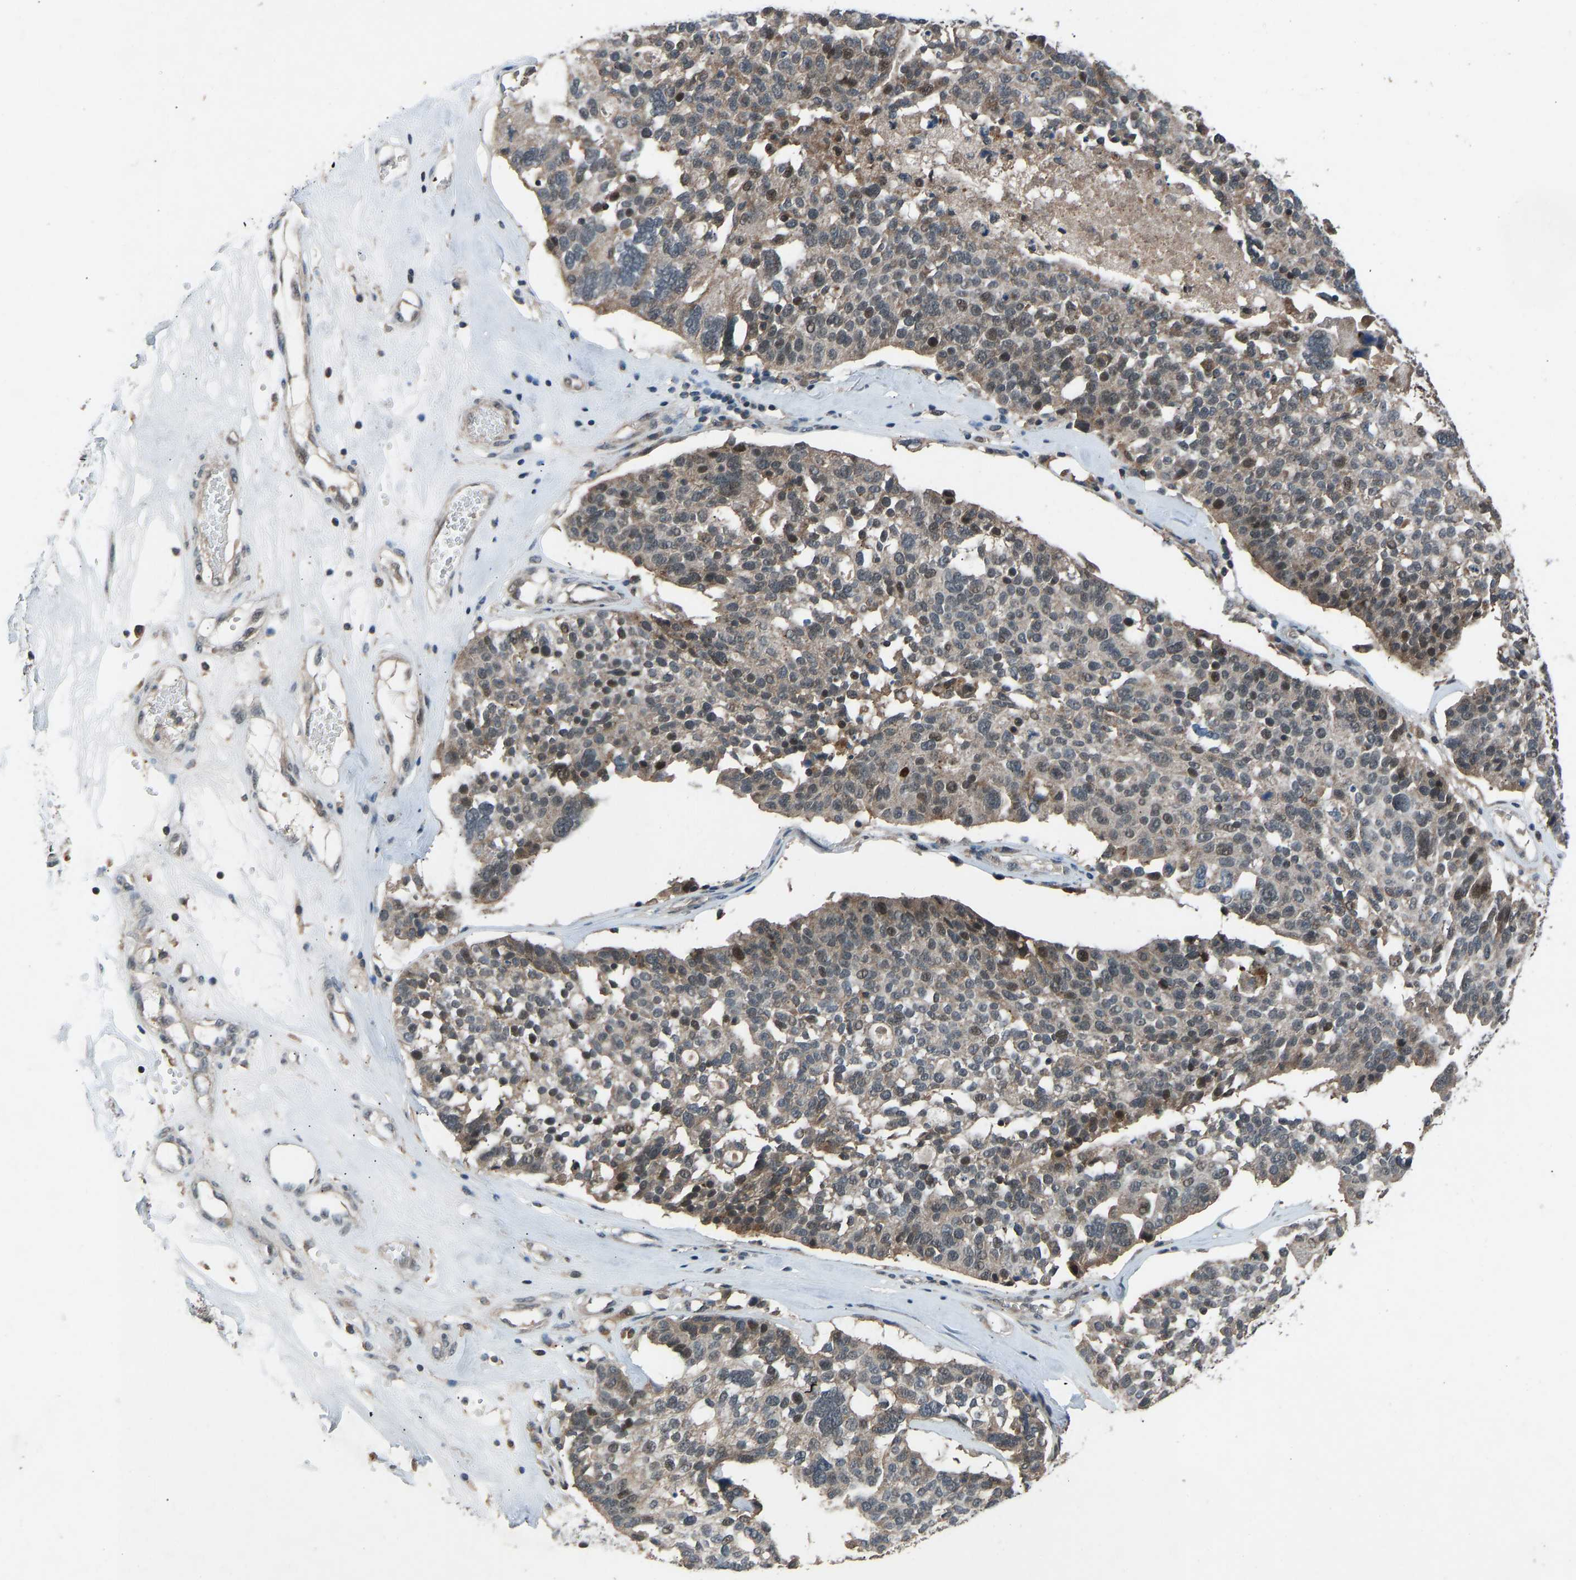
{"staining": {"intensity": "moderate", "quantity": "25%-75%", "location": "nuclear"}, "tissue": "ovarian cancer", "cell_type": "Tumor cells", "image_type": "cancer", "snomed": [{"axis": "morphology", "description": "Cystadenocarcinoma, serous, NOS"}, {"axis": "topography", "description": "Ovary"}], "caption": "Immunohistochemical staining of serous cystadenocarcinoma (ovarian) exhibits medium levels of moderate nuclear expression in approximately 25%-75% of tumor cells.", "gene": "SLC43A1", "patient": {"sex": "female", "age": 59}}